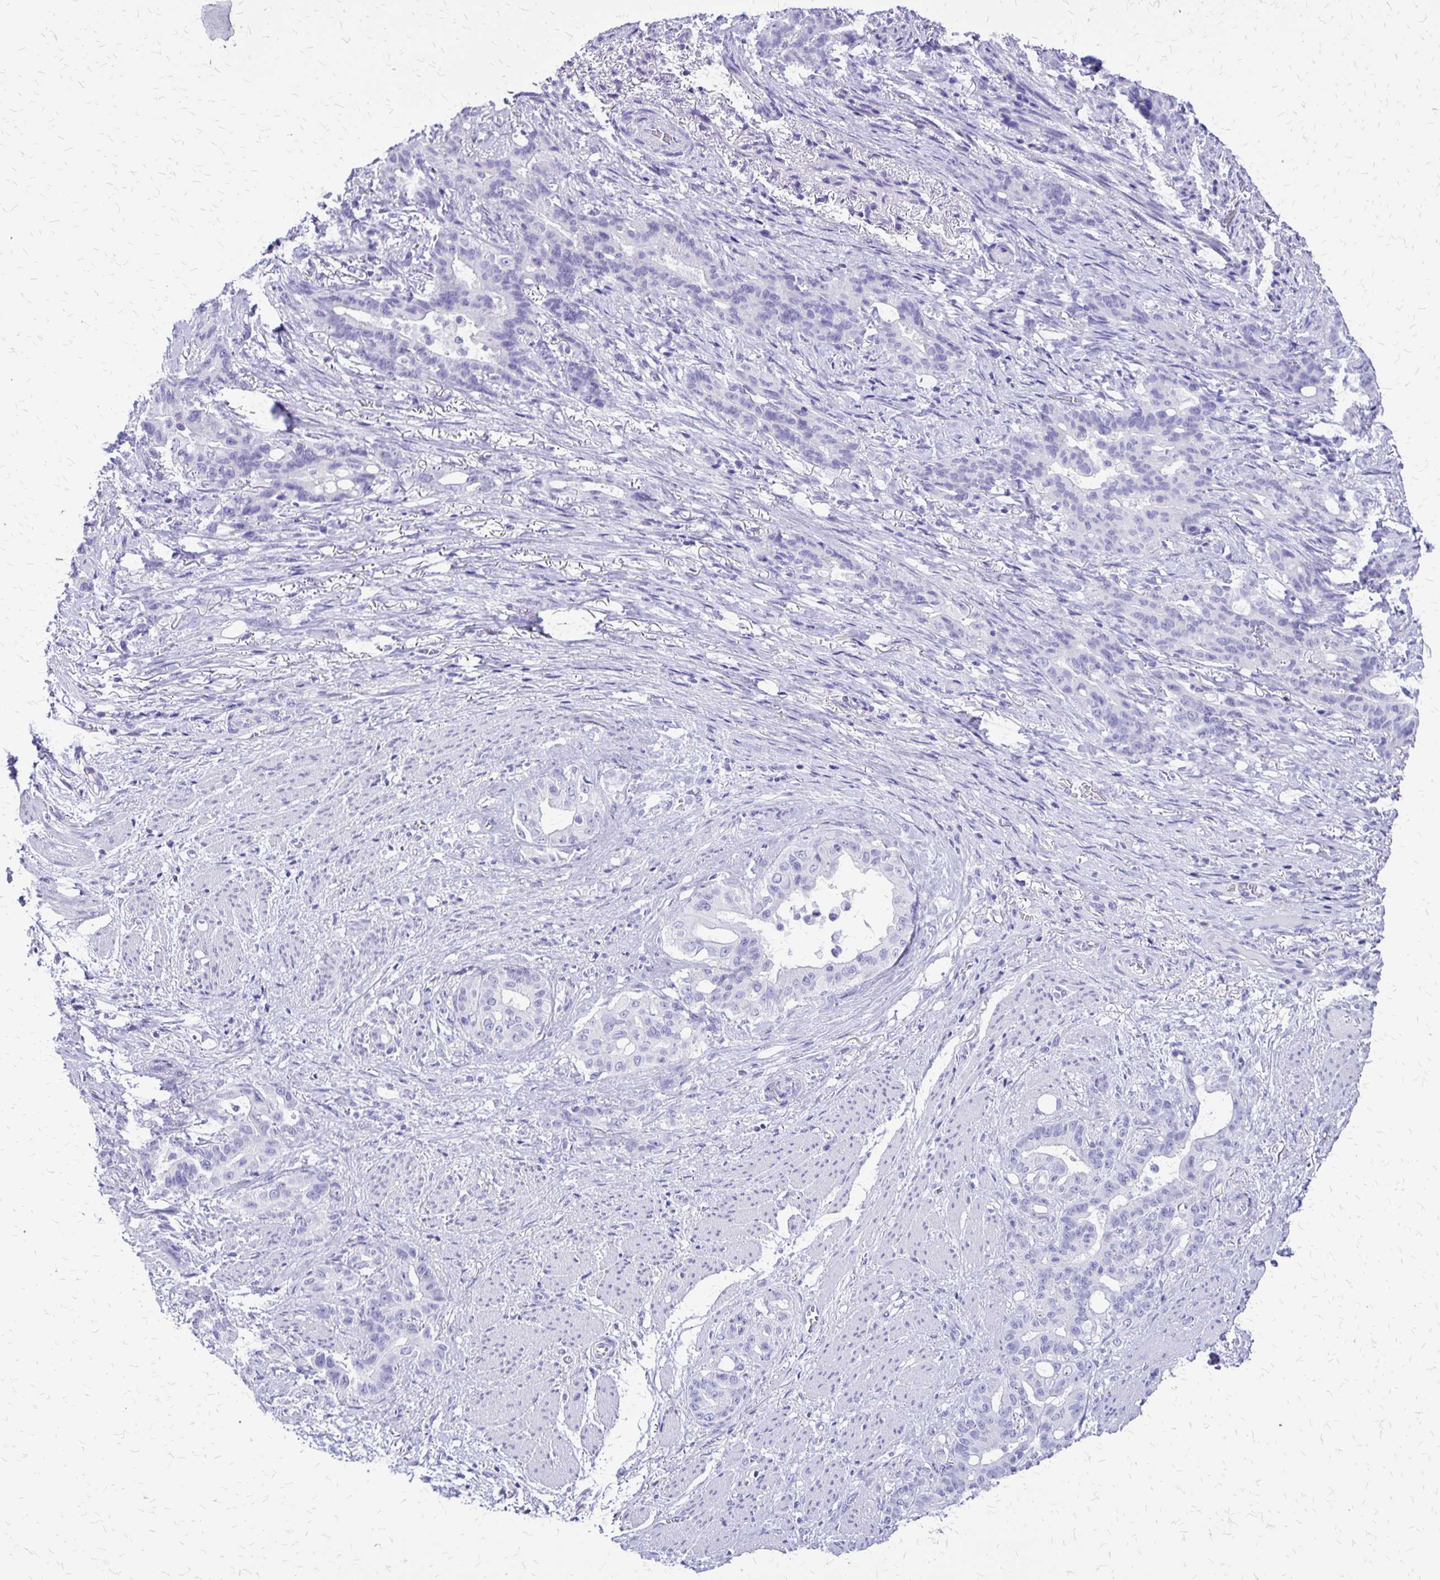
{"staining": {"intensity": "negative", "quantity": "none", "location": "none"}, "tissue": "stomach cancer", "cell_type": "Tumor cells", "image_type": "cancer", "snomed": [{"axis": "morphology", "description": "Normal tissue, NOS"}, {"axis": "morphology", "description": "Adenocarcinoma, NOS"}, {"axis": "topography", "description": "Esophagus"}, {"axis": "topography", "description": "Stomach, upper"}], "caption": "Protein analysis of stomach cancer (adenocarcinoma) displays no significant expression in tumor cells. The staining is performed using DAB (3,3'-diaminobenzidine) brown chromogen with nuclei counter-stained in using hematoxylin.", "gene": "SLC13A2", "patient": {"sex": "male", "age": 62}}